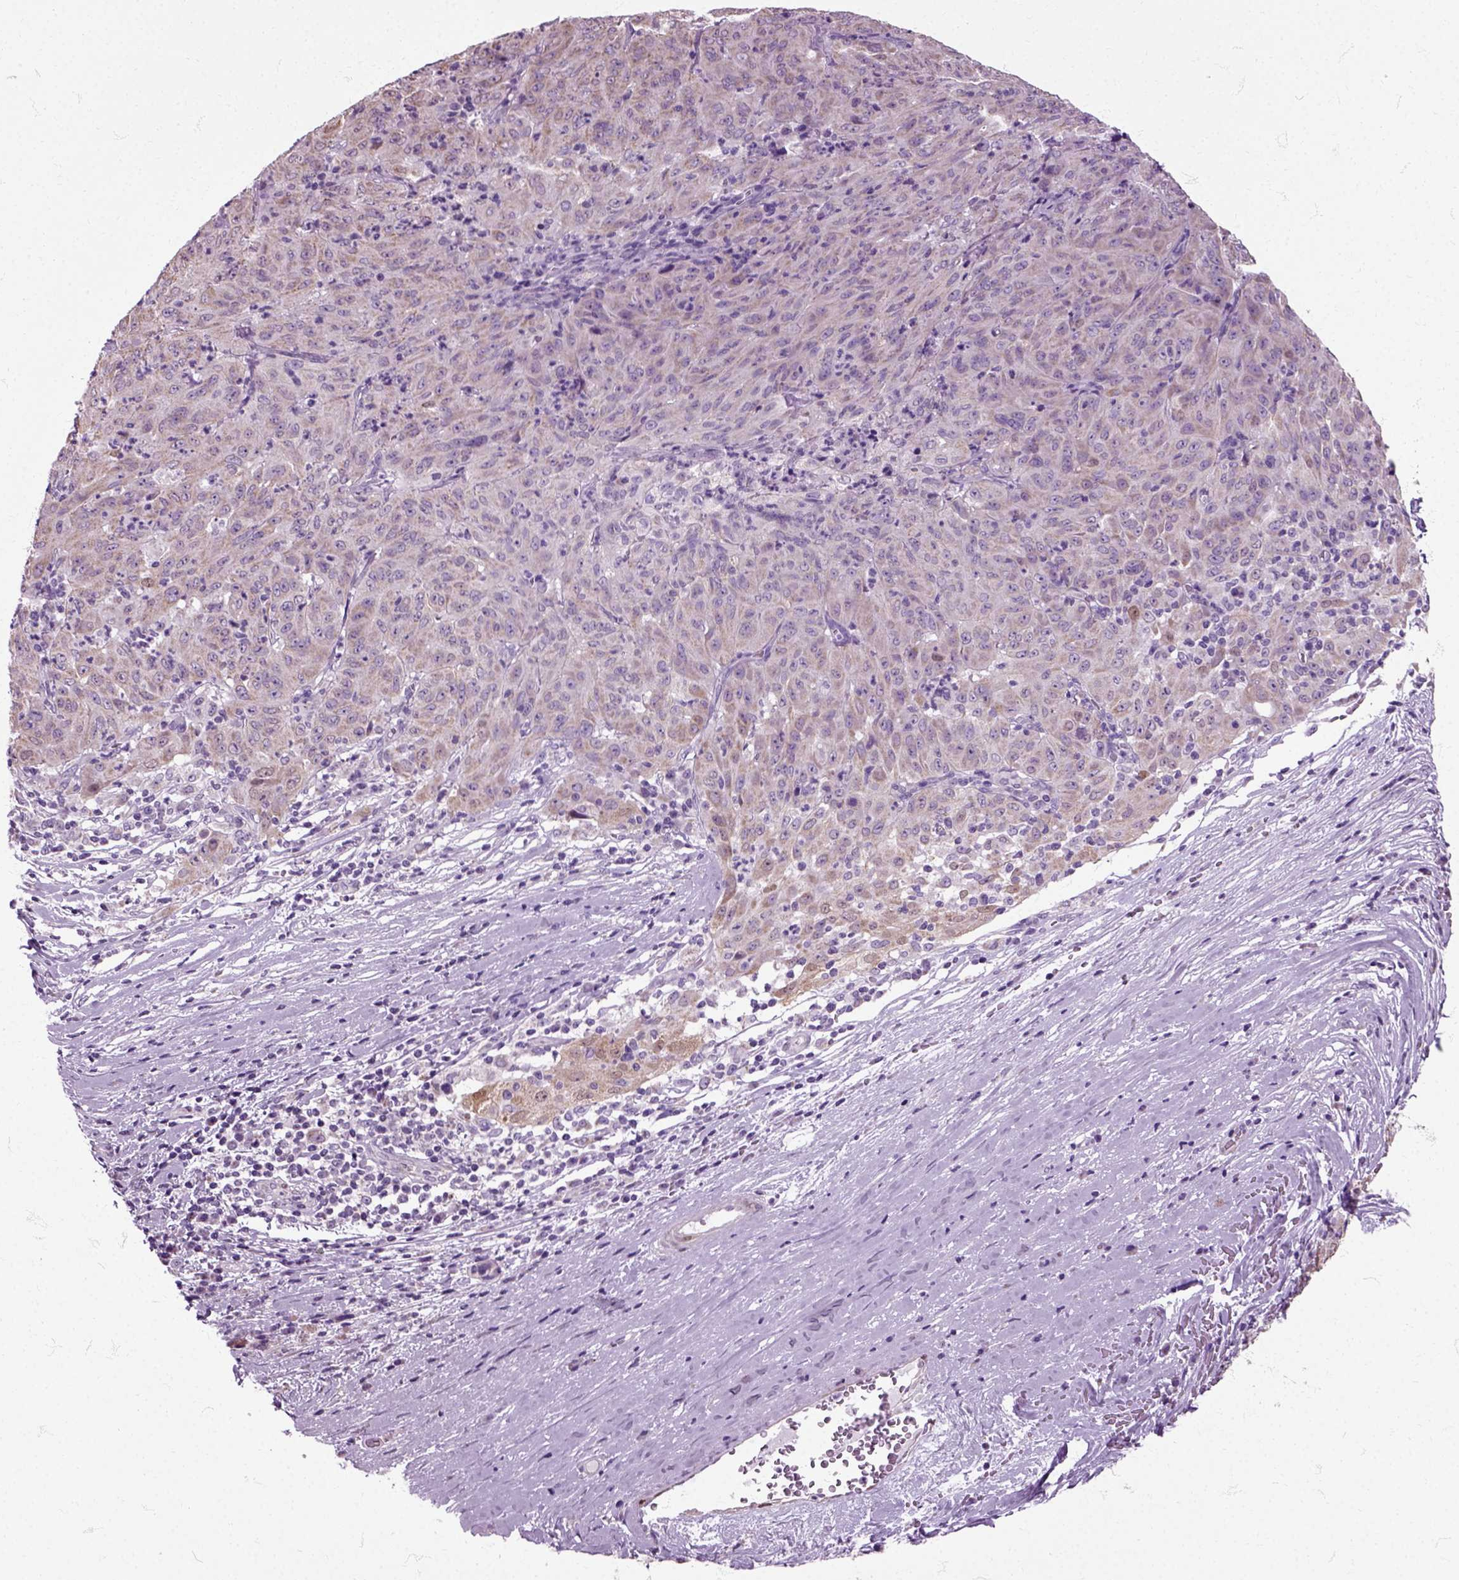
{"staining": {"intensity": "moderate", "quantity": "25%-75%", "location": "cytoplasmic/membranous"}, "tissue": "pancreatic cancer", "cell_type": "Tumor cells", "image_type": "cancer", "snomed": [{"axis": "morphology", "description": "Adenocarcinoma, NOS"}, {"axis": "topography", "description": "Pancreas"}], "caption": "Protein positivity by immunohistochemistry (IHC) reveals moderate cytoplasmic/membranous staining in about 25%-75% of tumor cells in pancreatic cancer (adenocarcinoma).", "gene": "HSPA2", "patient": {"sex": "male", "age": 63}}